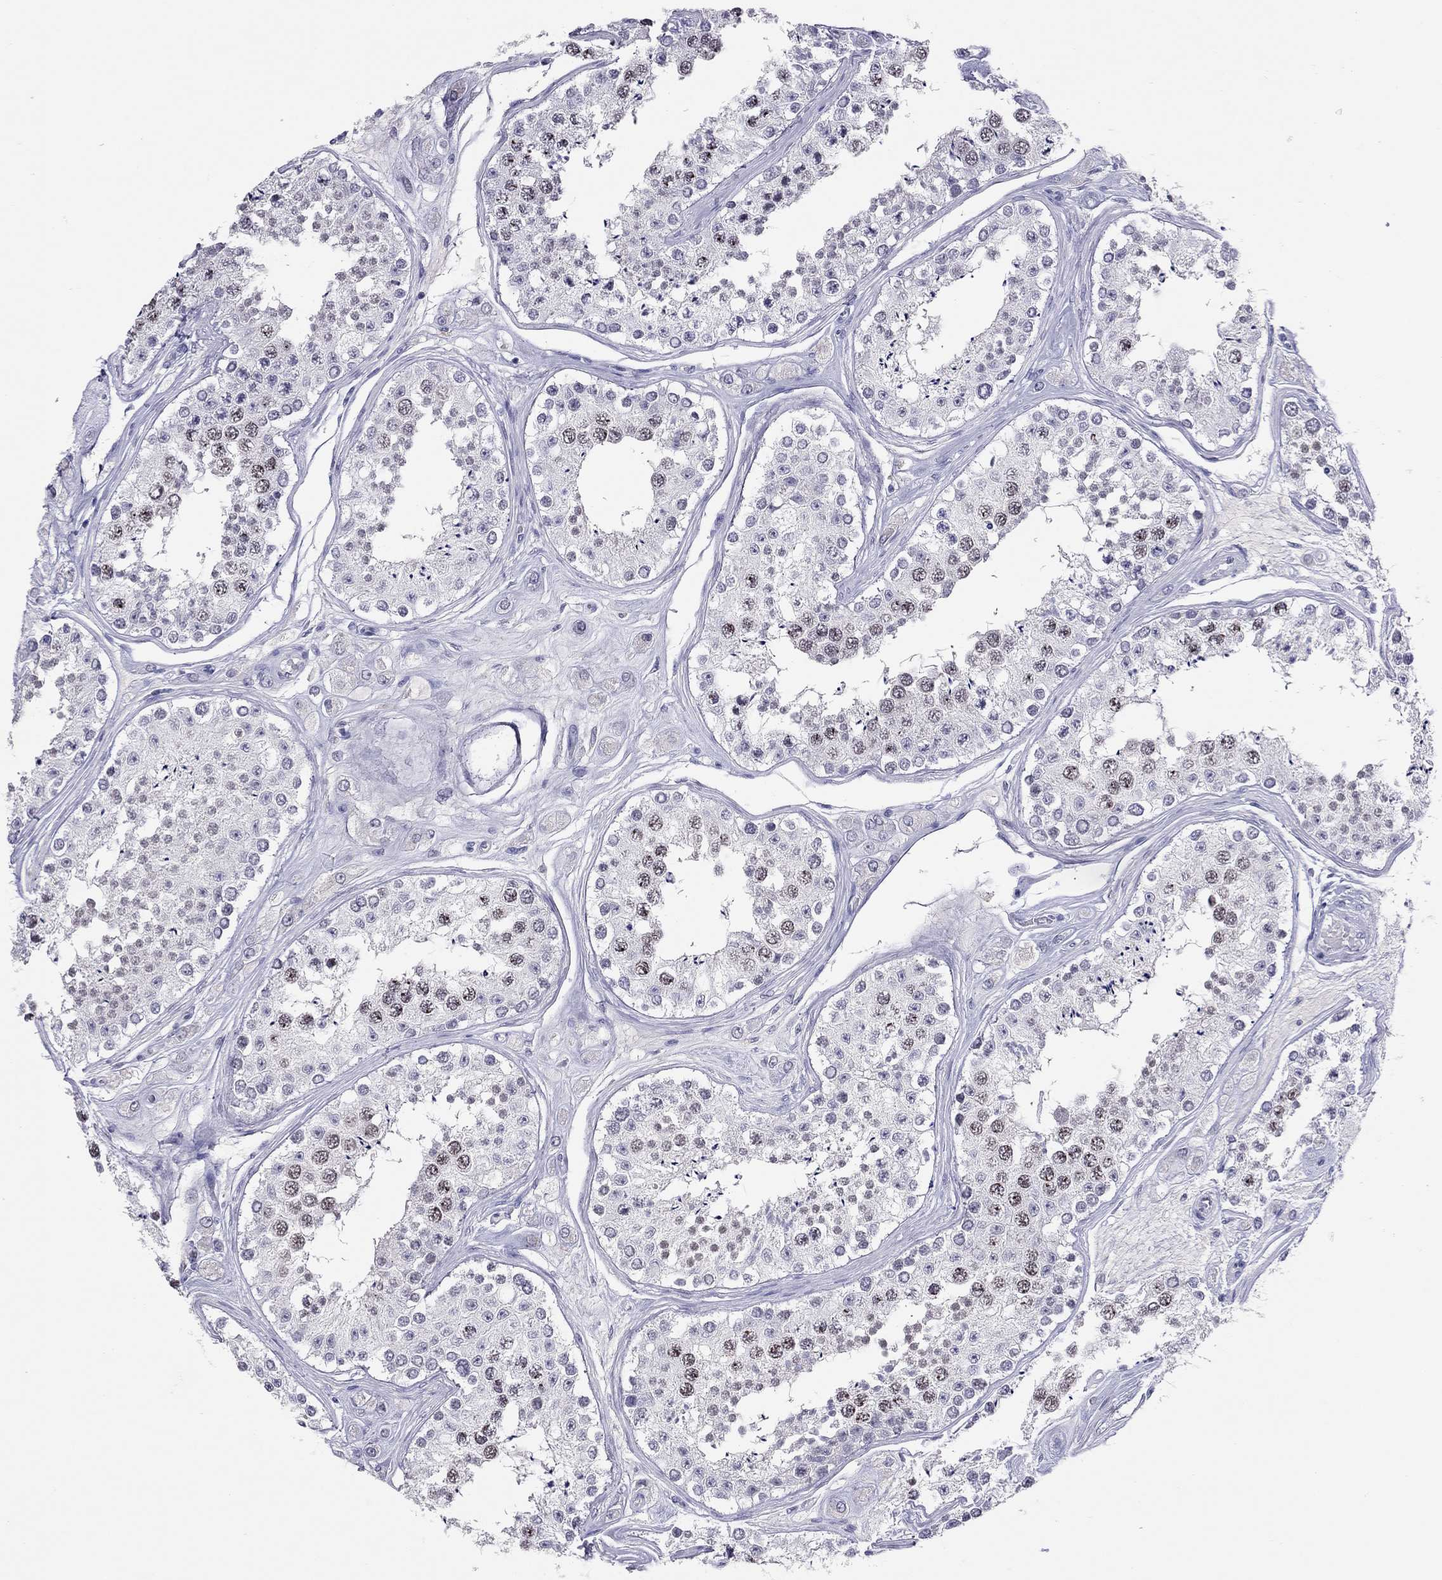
{"staining": {"intensity": "weak", "quantity": "25%-75%", "location": "nuclear"}, "tissue": "testis", "cell_type": "Cells in seminiferous ducts", "image_type": "normal", "snomed": [{"axis": "morphology", "description": "Normal tissue, NOS"}, {"axis": "topography", "description": "Testis"}], "caption": "Immunohistochemistry histopathology image of normal human testis stained for a protein (brown), which demonstrates low levels of weak nuclear positivity in approximately 25%-75% of cells in seminiferous ducts.", "gene": "JHY", "patient": {"sex": "male", "age": 25}}